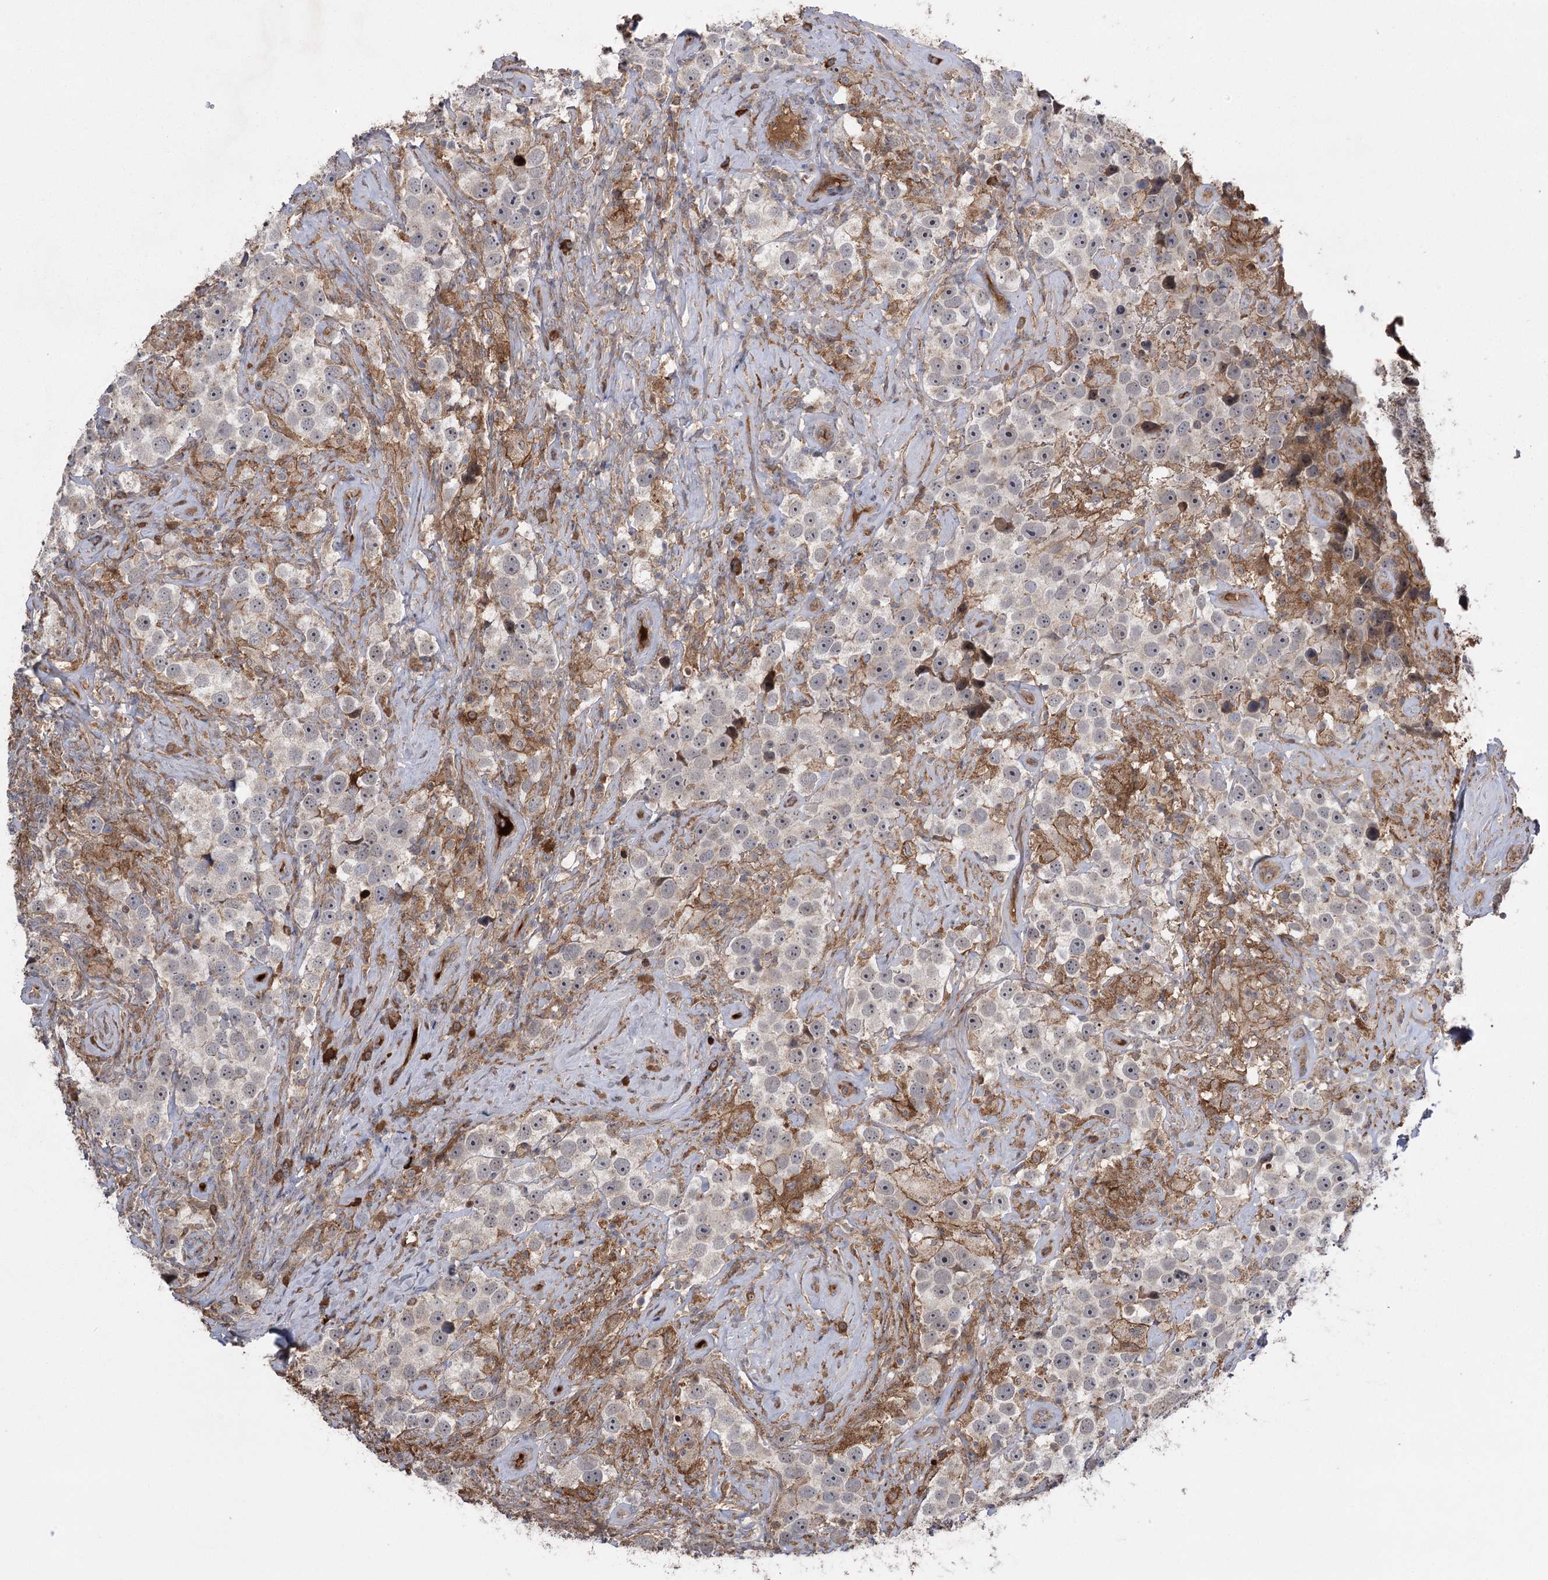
{"staining": {"intensity": "negative", "quantity": "none", "location": "none"}, "tissue": "testis cancer", "cell_type": "Tumor cells", "image_type": "cancer", "snomed": [{"axis": "morphology", "description": "Seminoma, NOS"}, {"axis": "topography", "description": "Testis"}], "caption": "Photomicrograph shows no significant protein staining in tumor cells of testis cancer.", "gene": "KCNN2", "patient": {"sex": "male", "age": 49}}